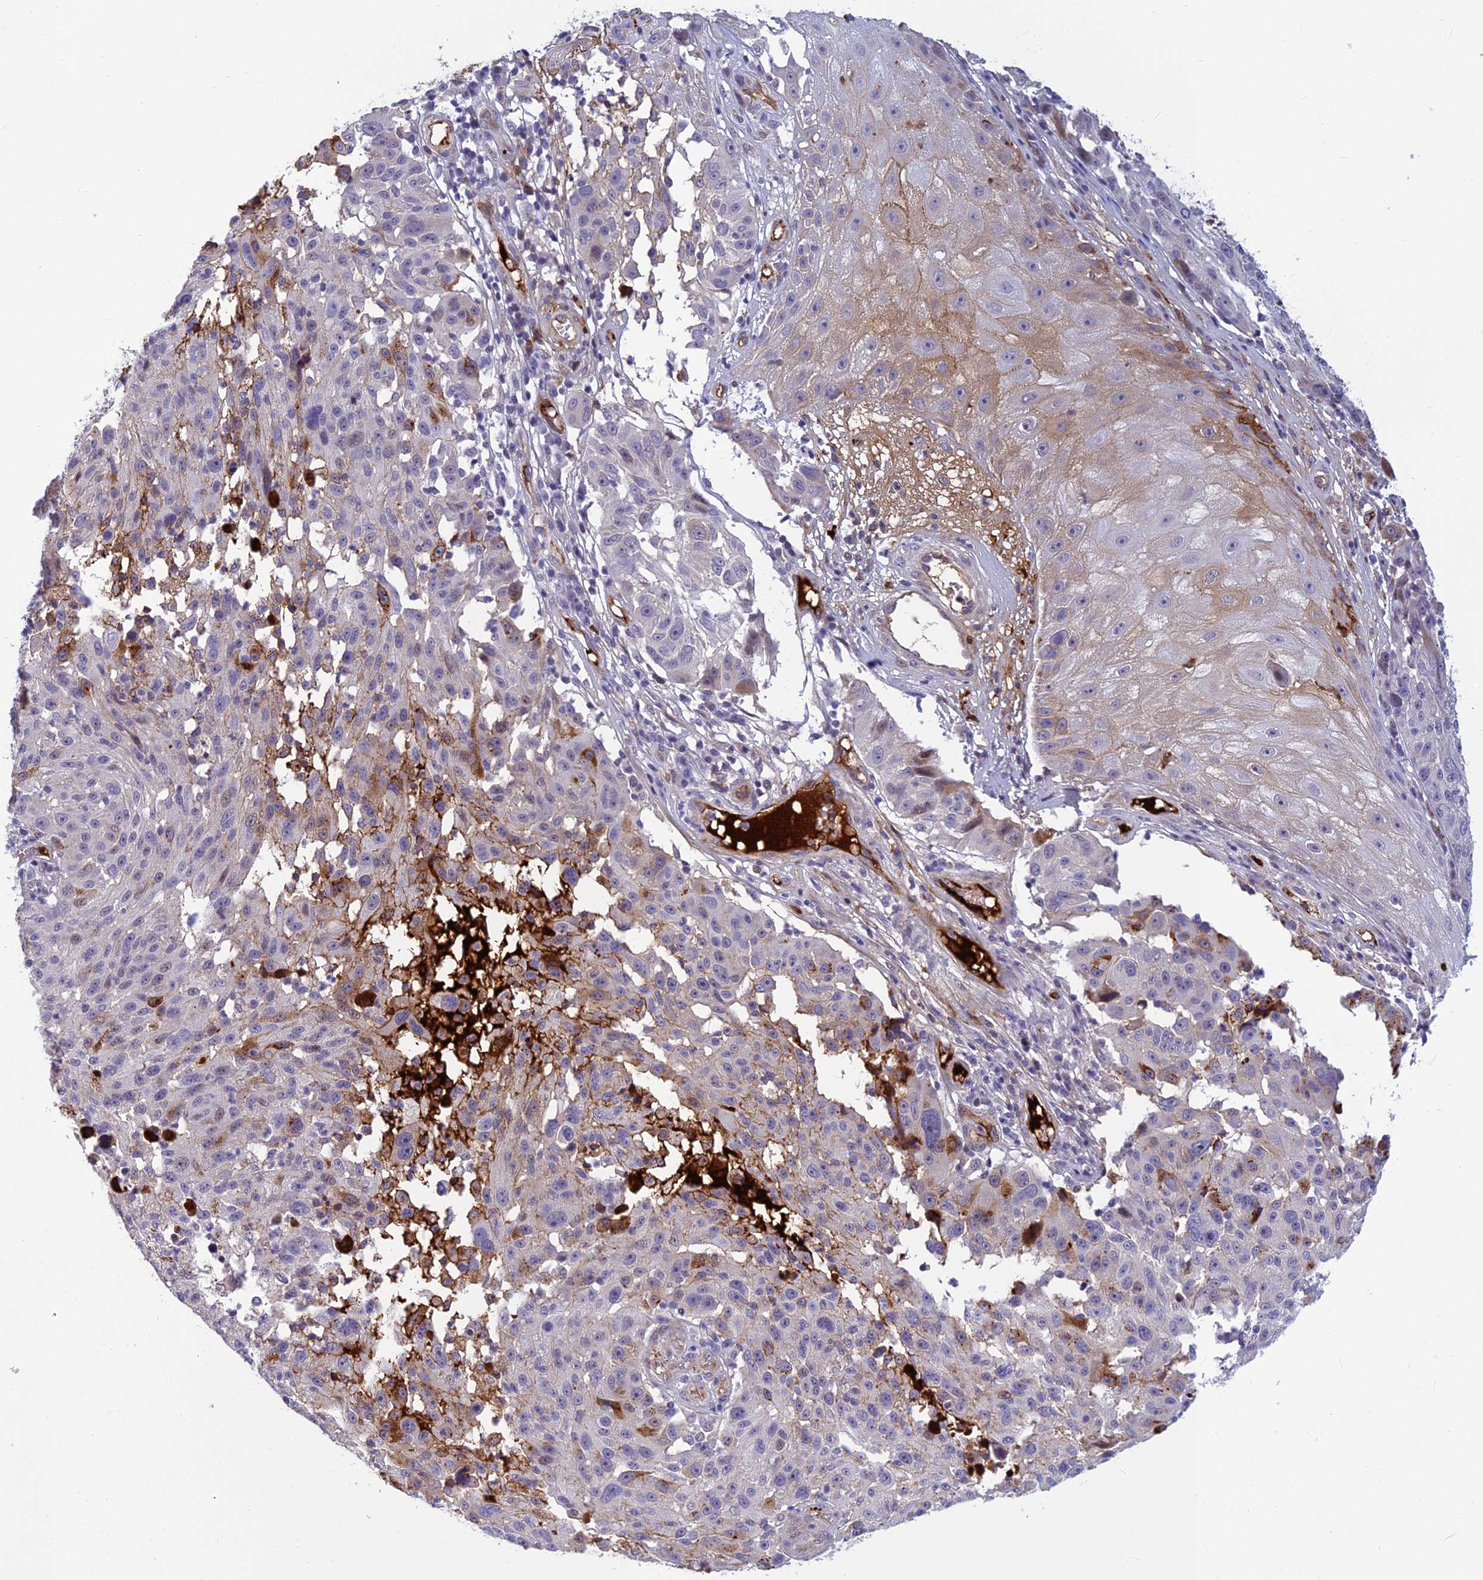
{"staining": {"intensity": "negative", "quantity": "none", "location": "none"}, "tissue": "melanoma", "cell_type": "Tumor cells", "image_type": "cancer", "snomed": [{"axis": "morphology", "description": "Malignant melanoma, NOS"}, {"axis": "topography", "description": "Skin"}], "caption": "The photomicrograph demonstrates no significant expression in tumor cells of malignant melanoma. The staining was performed using DAB (3,3'-diaminobenzidine) to visualize the protein expression in brown, while the nuclei were stained in blue with hematoxylin (Magnification: 20x).", "gene": "CLEC11A", "patient": {"sex": "male", "age": 53}}